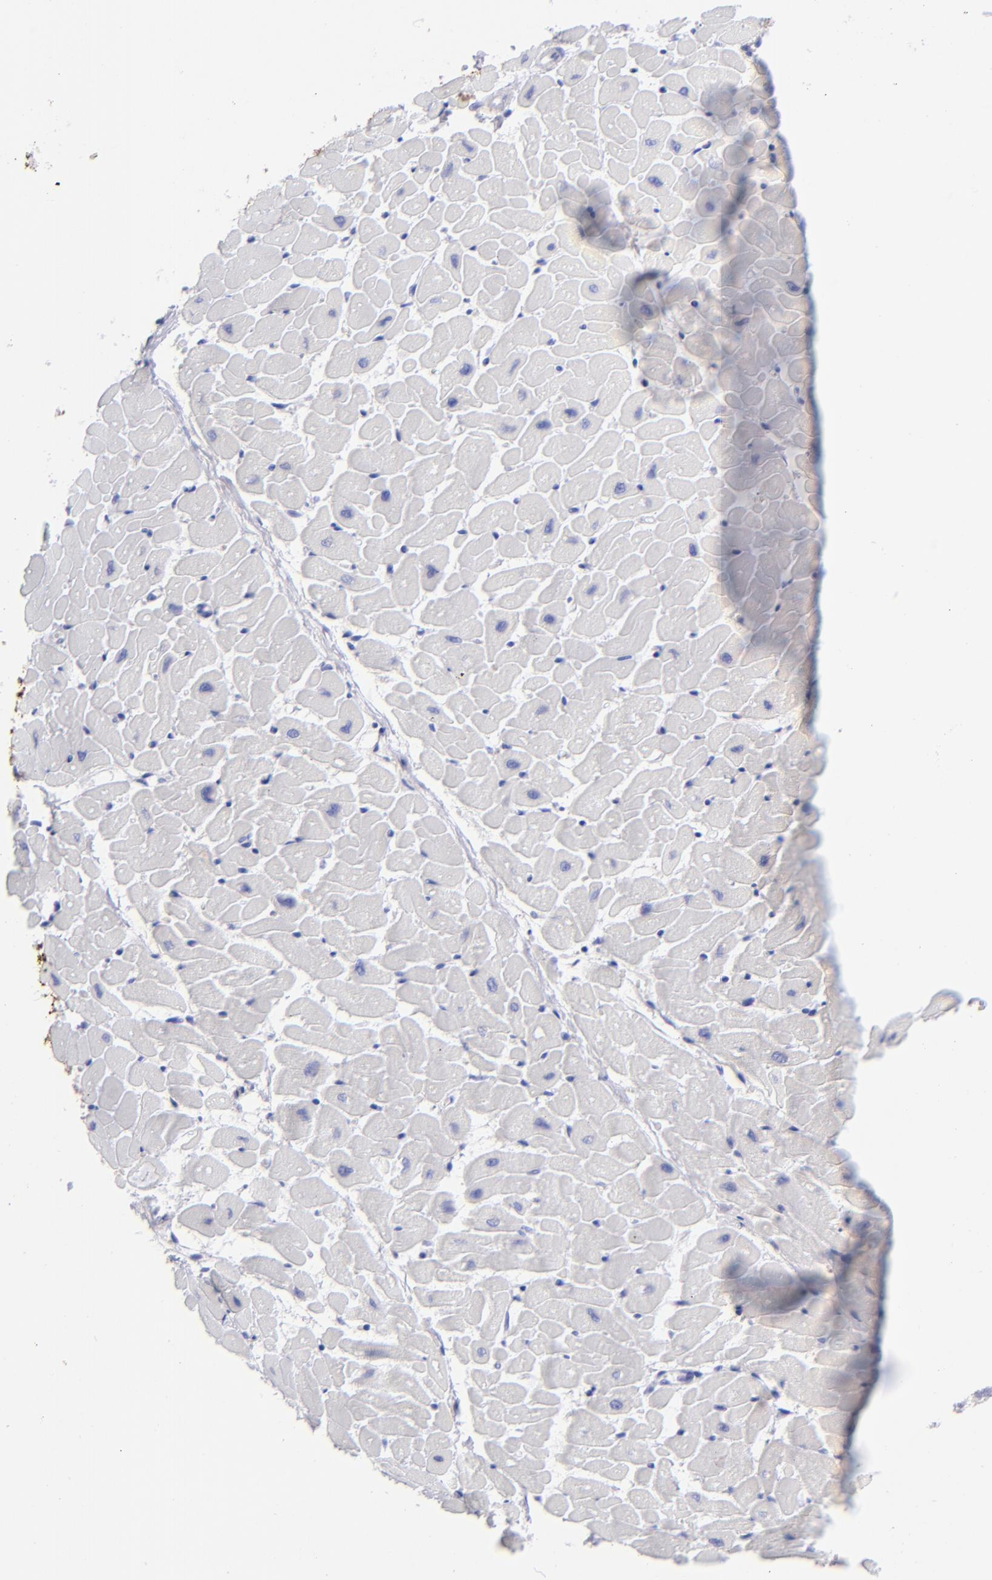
{"staining": {"intensity": "negative", "quantity": "none", "location": "none"}, "tissue": "heart muscle", "cell_type": "Cardiomyocytes", "image_type": "normal", "snomed": [{"axis": "morphology", "description": "Normal tissue, NOS"}, {"axis": "topography", "description": "Heart"}], "caption": "High magnification brightfield microscopy of unremarkable heart muscle stained with DAB (brown) and counterstained with hematoxylin (blue): cardiomyocytes show no significant expression.", "gene": "SLC1A3", "patient": {"sex": "female", "age": 19}}